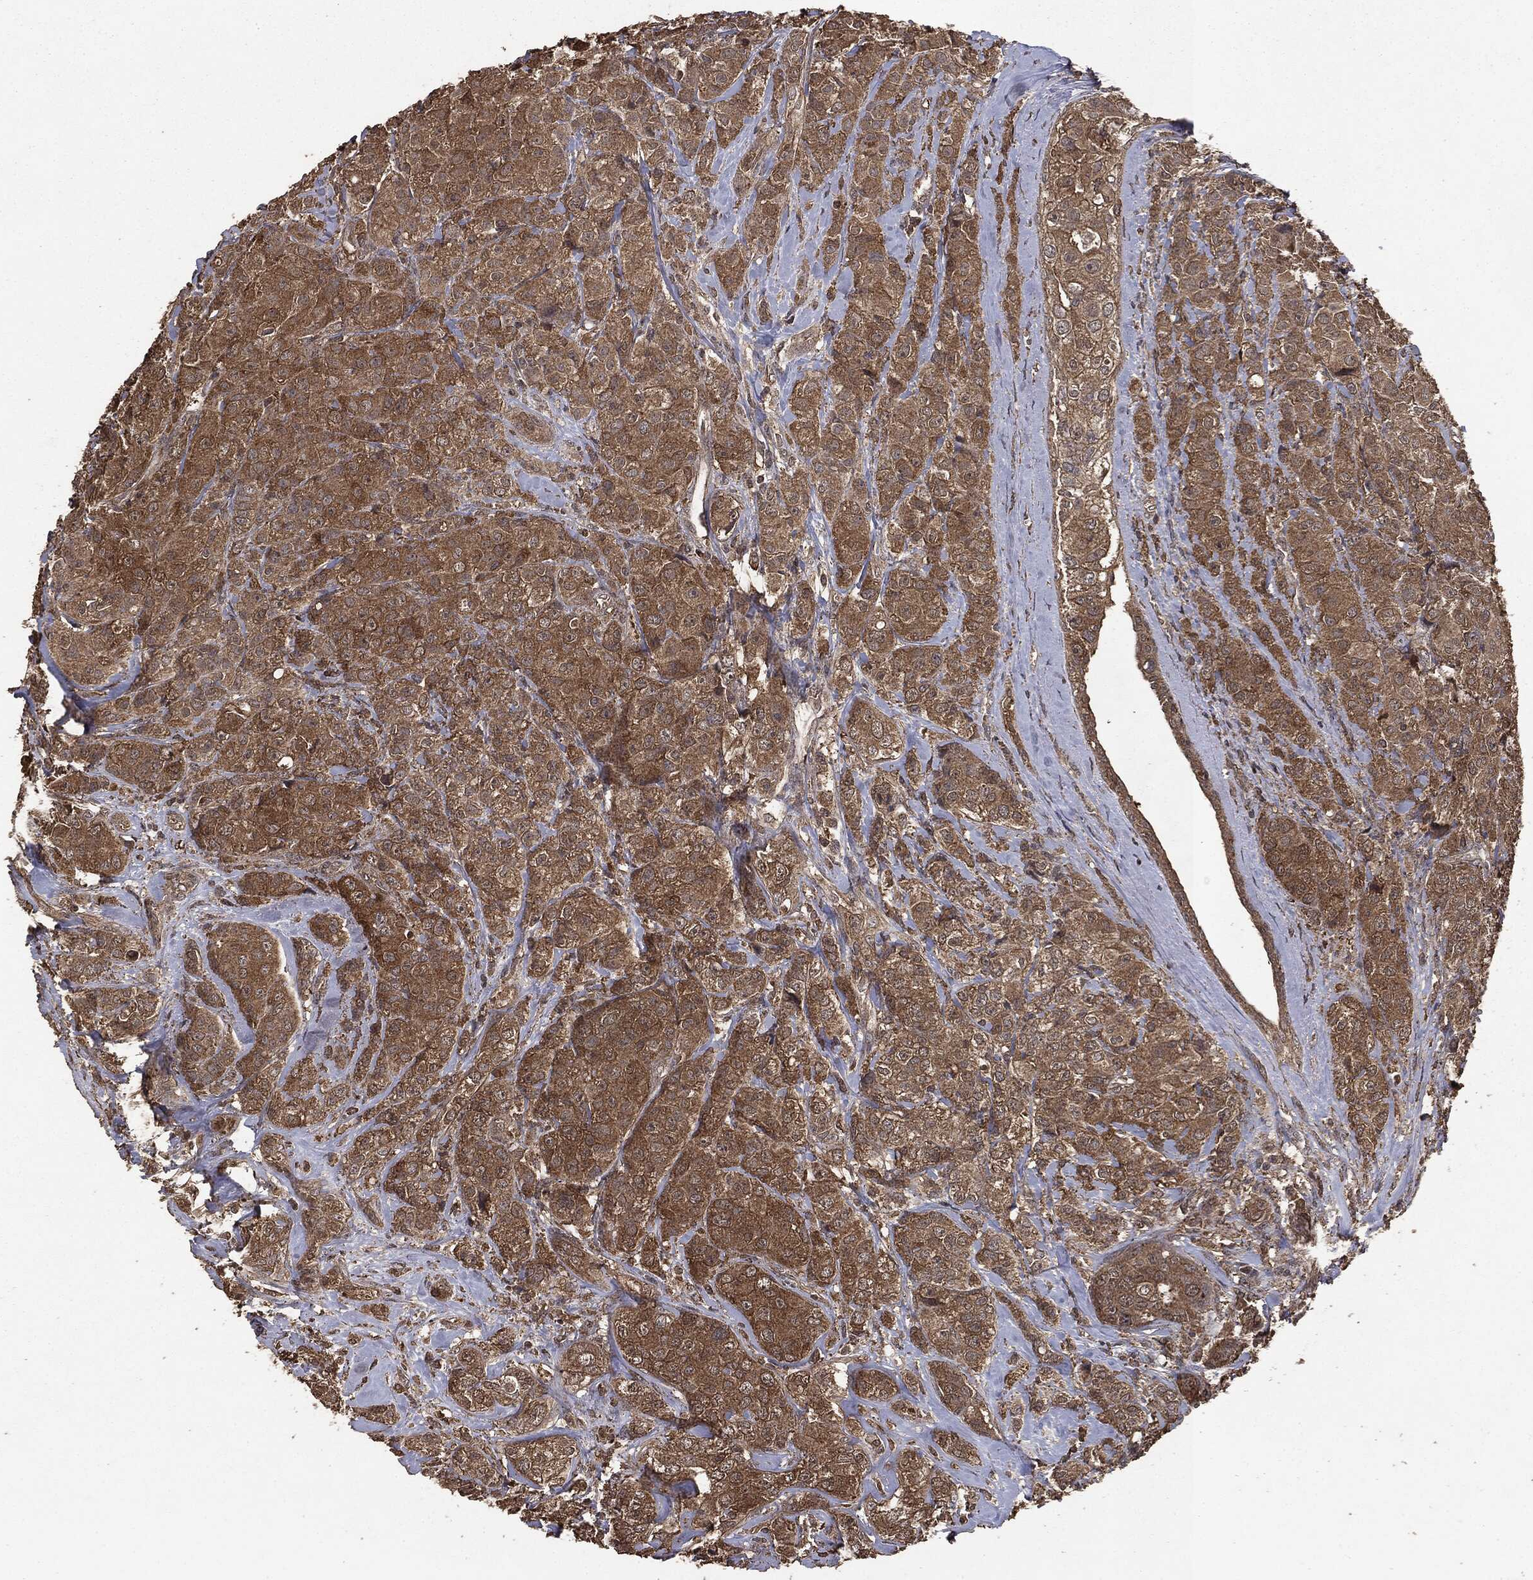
{"staining": {"intensity": "moderate", "quantity": ">75%", "location": "cytoplasmic/membranous"}, "tissue": "breast cancer", "cell_type": "Tumor cells", "image_type": "cancer", "snomed": [{"axis": "morphology", "description": "Normal tissue, NOS"}, {"axis": "morphology", "description": "Duct carcinoma"}, {"axis": "topography", "description": "Breast"}], "caption": "Infiltrating ductal carcinoma (breast) stained with immunohistochemistry shows moderate cytoplasmic/membranous expression in approximately >75% of tumor cells.", "gene": "NME1", "patient": {"sex": "female", "age": 43}}